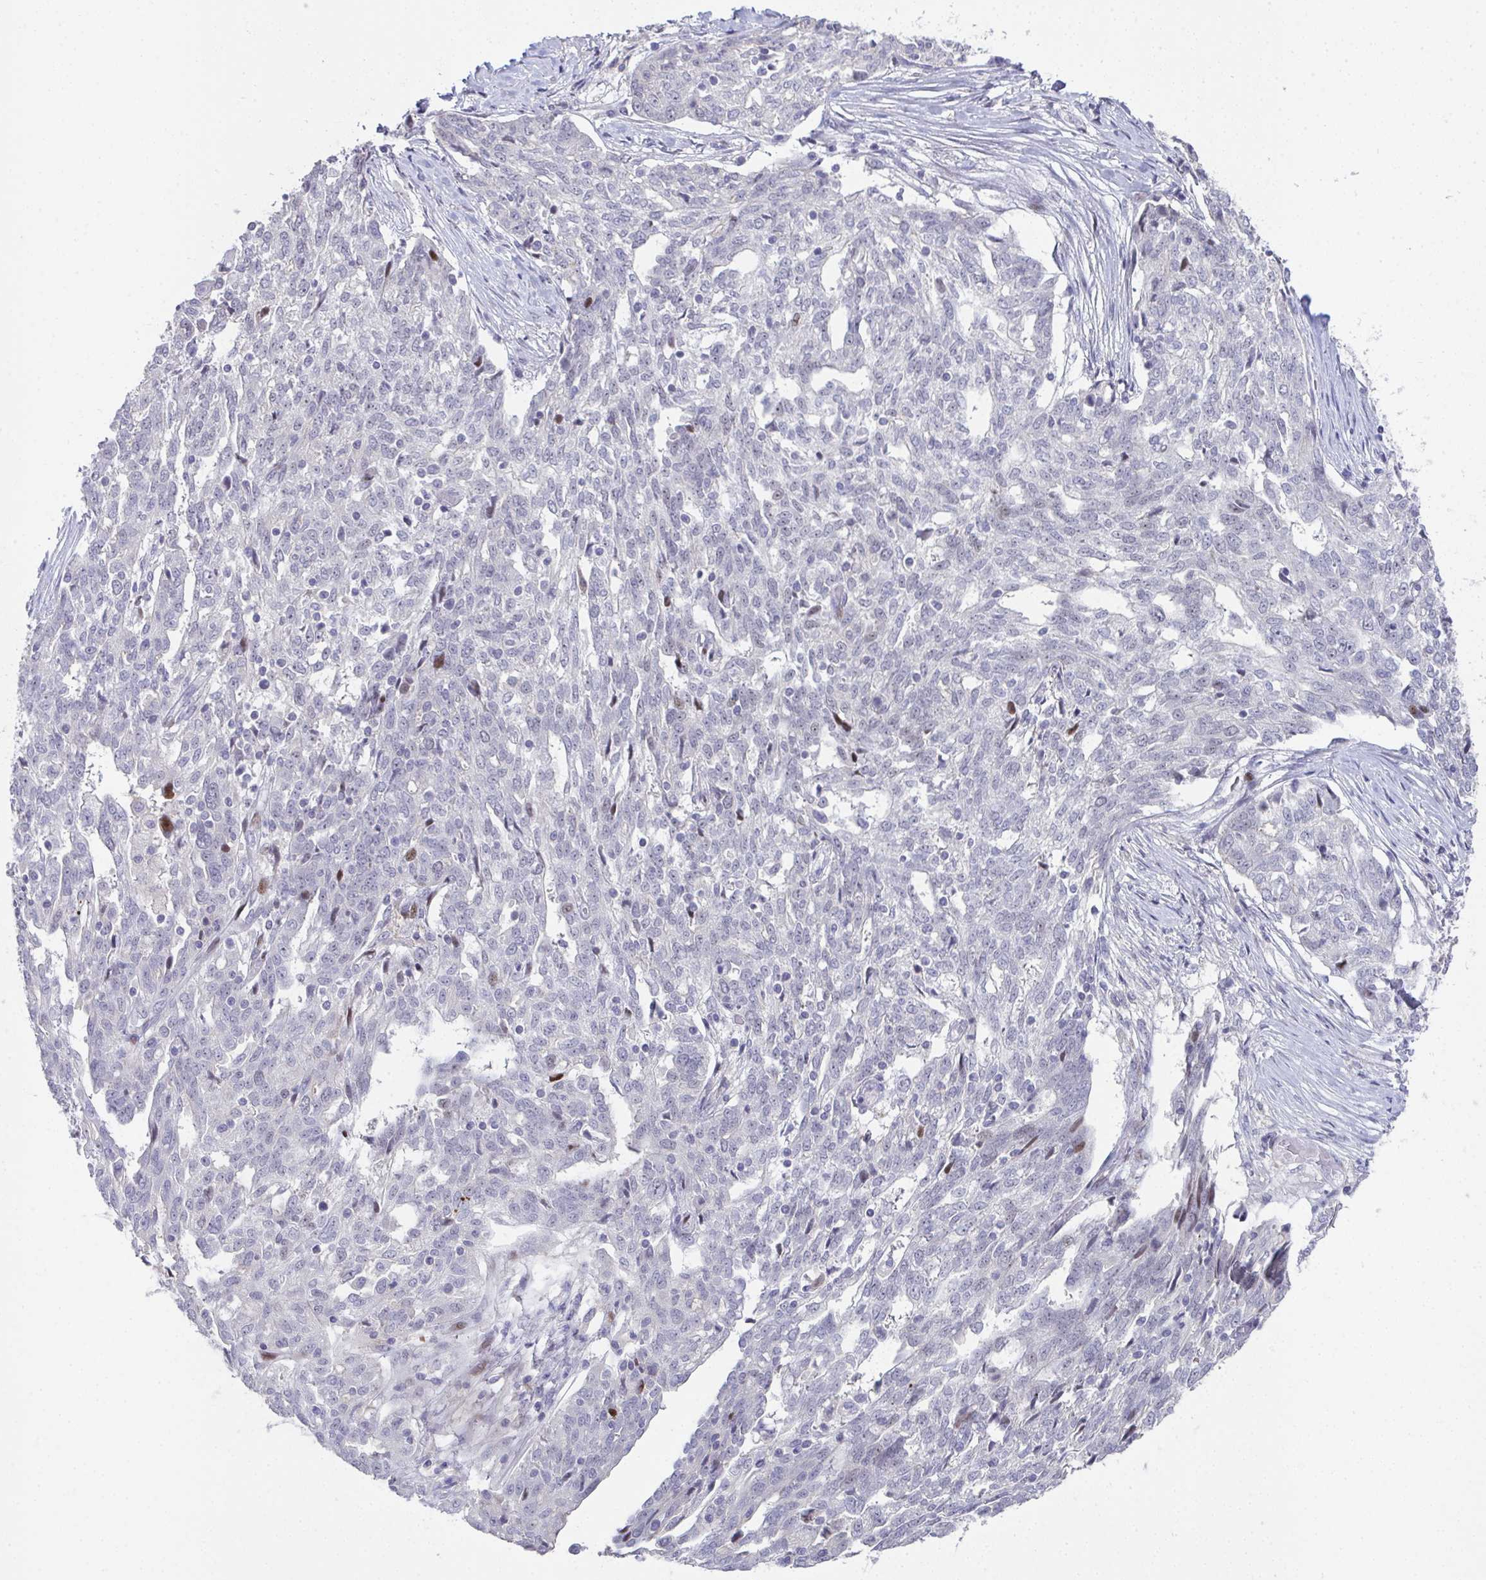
{"staining": {"intensity": "moderate", "quantity": "<25%", "location": "nuclear"}, "tissue": "ovarian cancer", "cell_type": "Tumor cells", "image_type": "cancer", "snomed": [{"axis": "morphology", "description": "Cystadenocarcinoma, serous, NOS"}, {"axis": "topography", "description": "Ovary"}], "caption": "High-power microscopy captured an IHC photomicrograph of ovarian cancer, revealing moderate nuclear positivity in approximately <25% of tumor cells.", "gene": "GALNT16", "patient": {"sex": "female", "age": 67}}